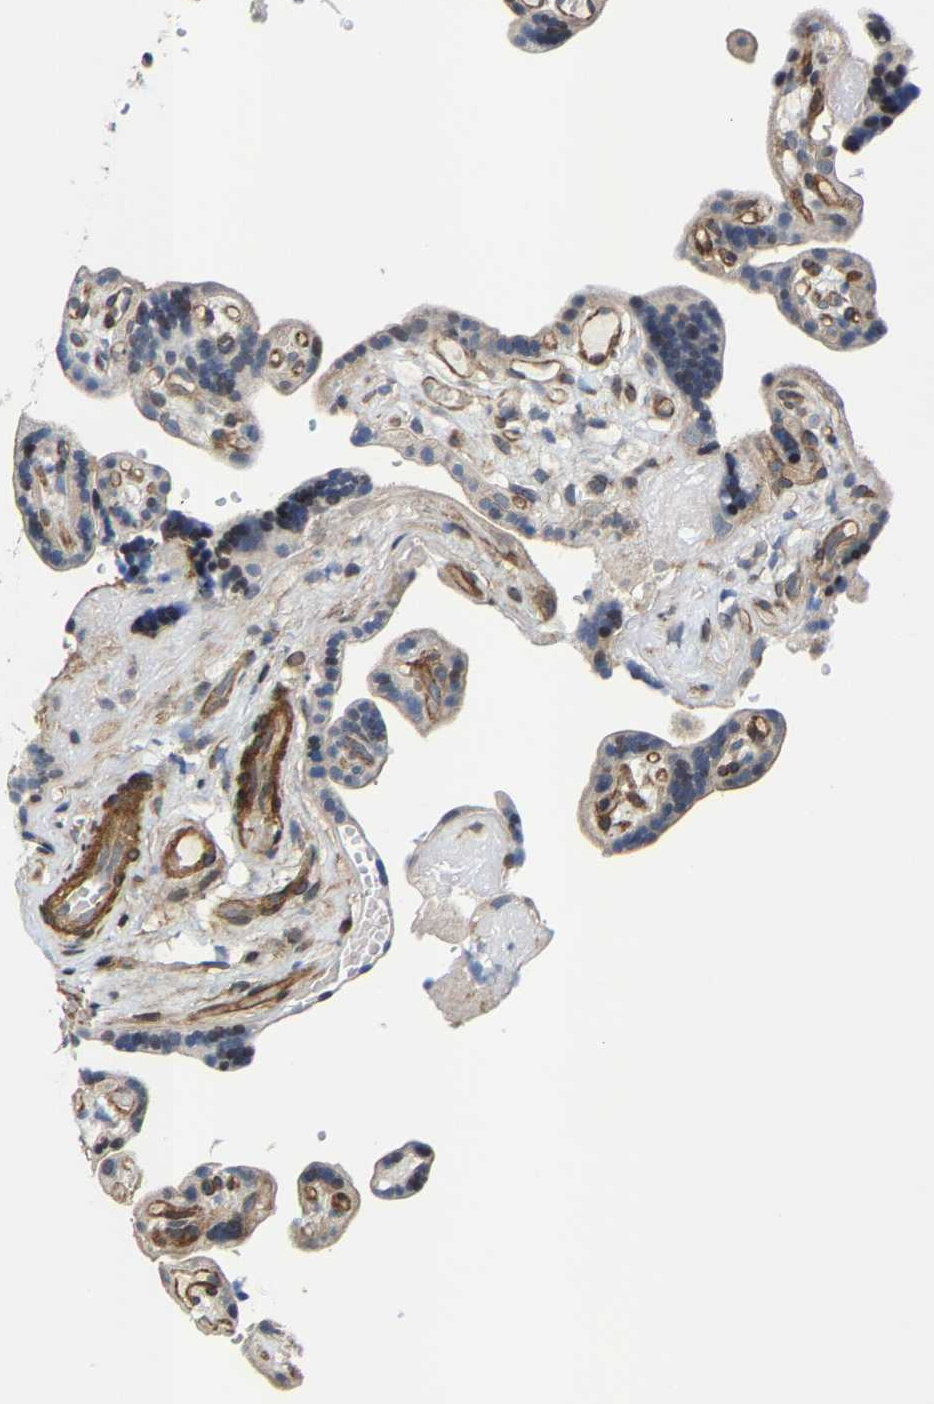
{"staining": {"intensity": "moderate", "quantity": ">75%", "location": "cytoplasmic/membranous"}, "tissue": "placenta", "cell_type": "Decidual cells", "image_type": "normal", "snomed": [{"axis": "morphology", "description": "Normal tissue, NOS"}, {"axis": "topography", "description": "Placenta"}], "caption": "Decidual cells exhibit moderate cytoplasmic/membranous staining in about >75% of cells in benign placenta. (brown staining indicates protein expression, while blue staining denotes nuclei).", "gene": "TGFB1I1", "patient": {"sex": "female", "age": 30}}